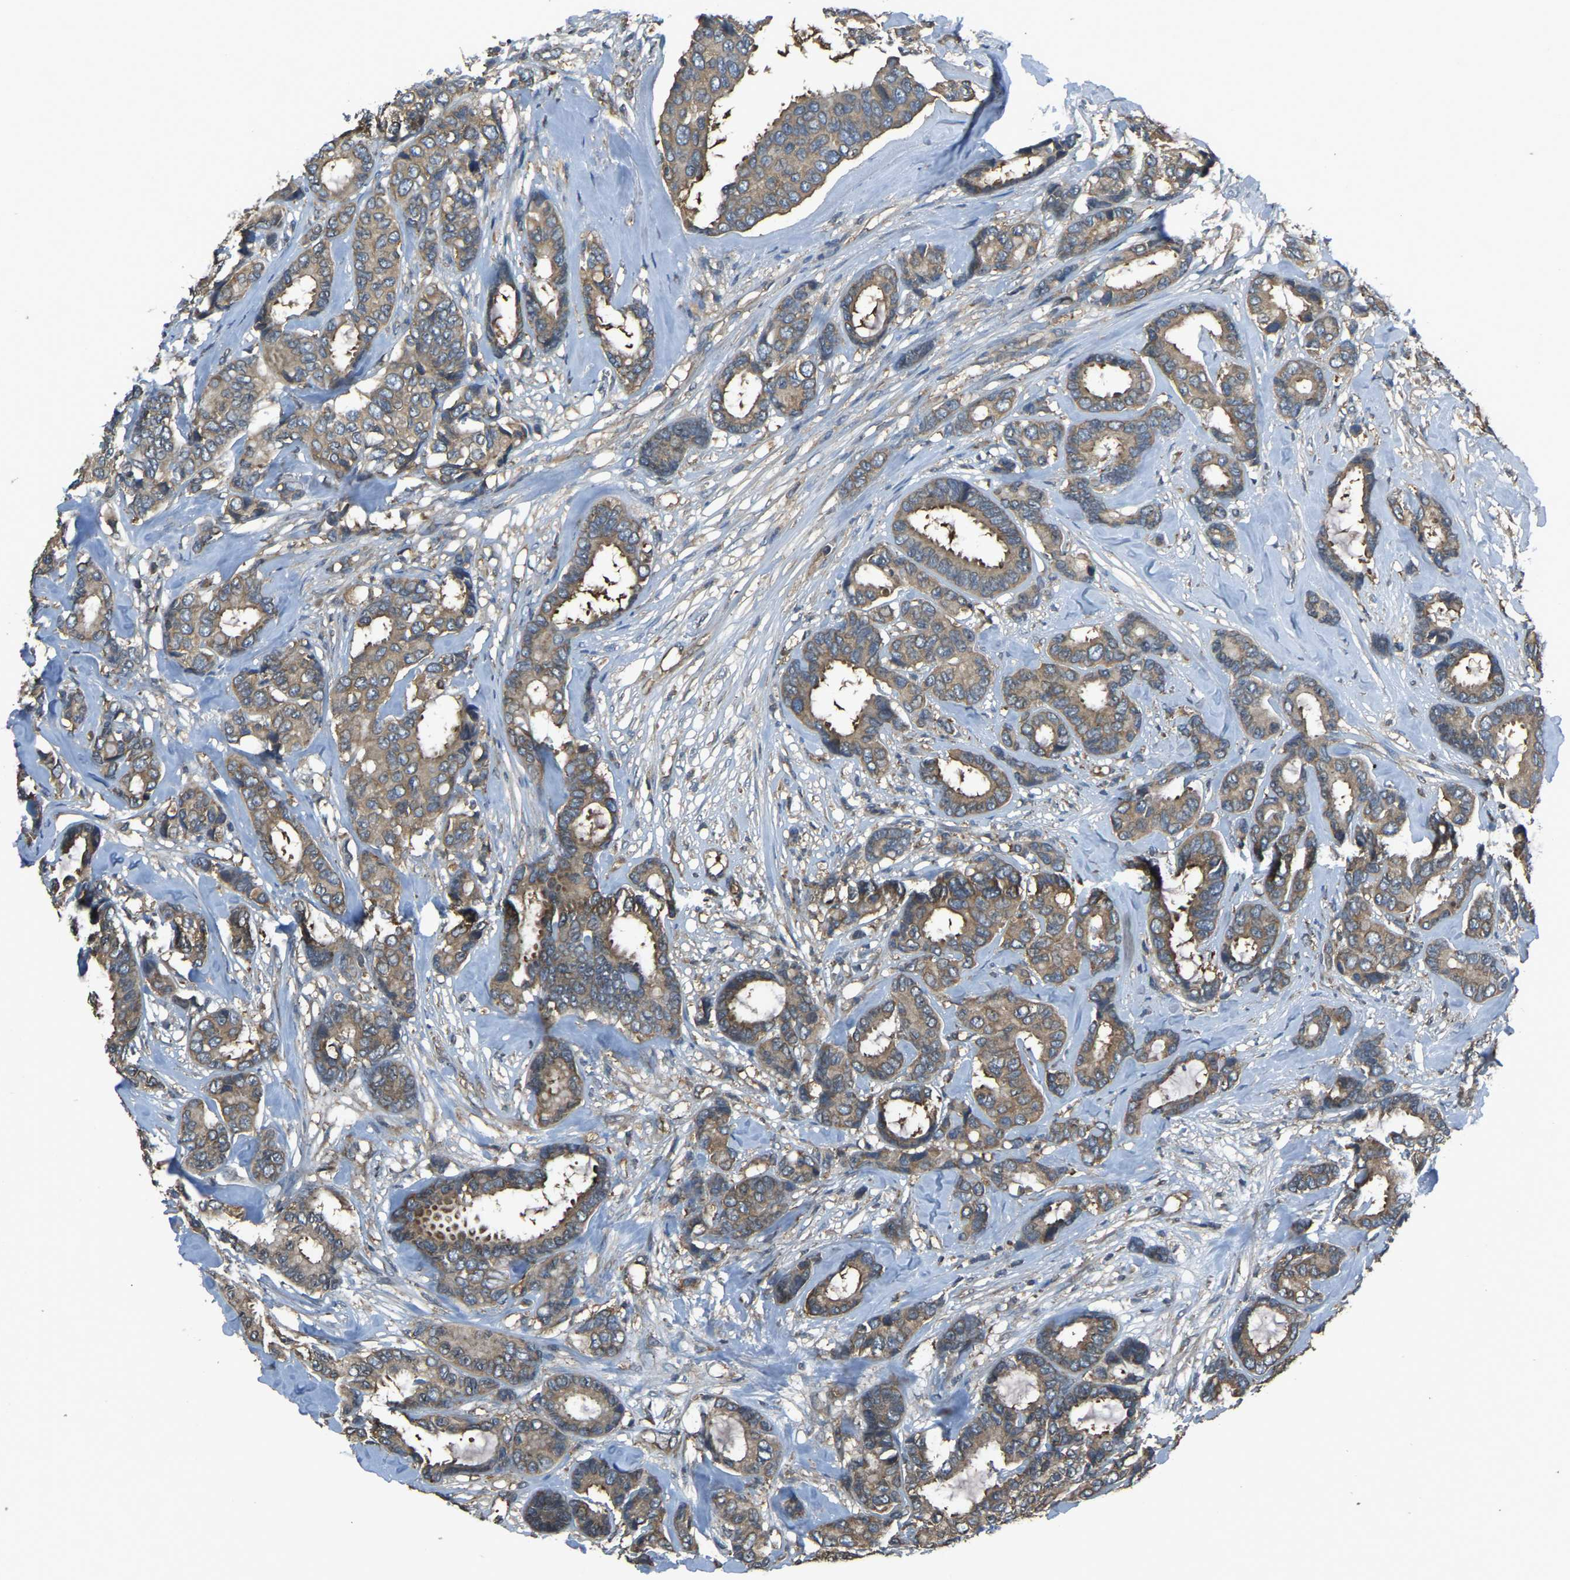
{"staining": {"intensity": "moderate", "quantity": ">75%", "location": "cytoplasmic/membranous"}, "tissue": "breast cancer", "cell_type": "Tumor cells", "image_type": "cancer", "snomed": [{"axis": "morphology", "description": "Duct carcinoma"}, {"axis": "topography", "description": "Breast"}], "caption": "Immunohistochemical staining of breast cancer (intraductal carcinoma) reveals moderate cytoplasmic/membranous protein staining in about >75% of tumor cells.", "gene": "AIMP1", "patient": {"sex": "female", "age": 87}}